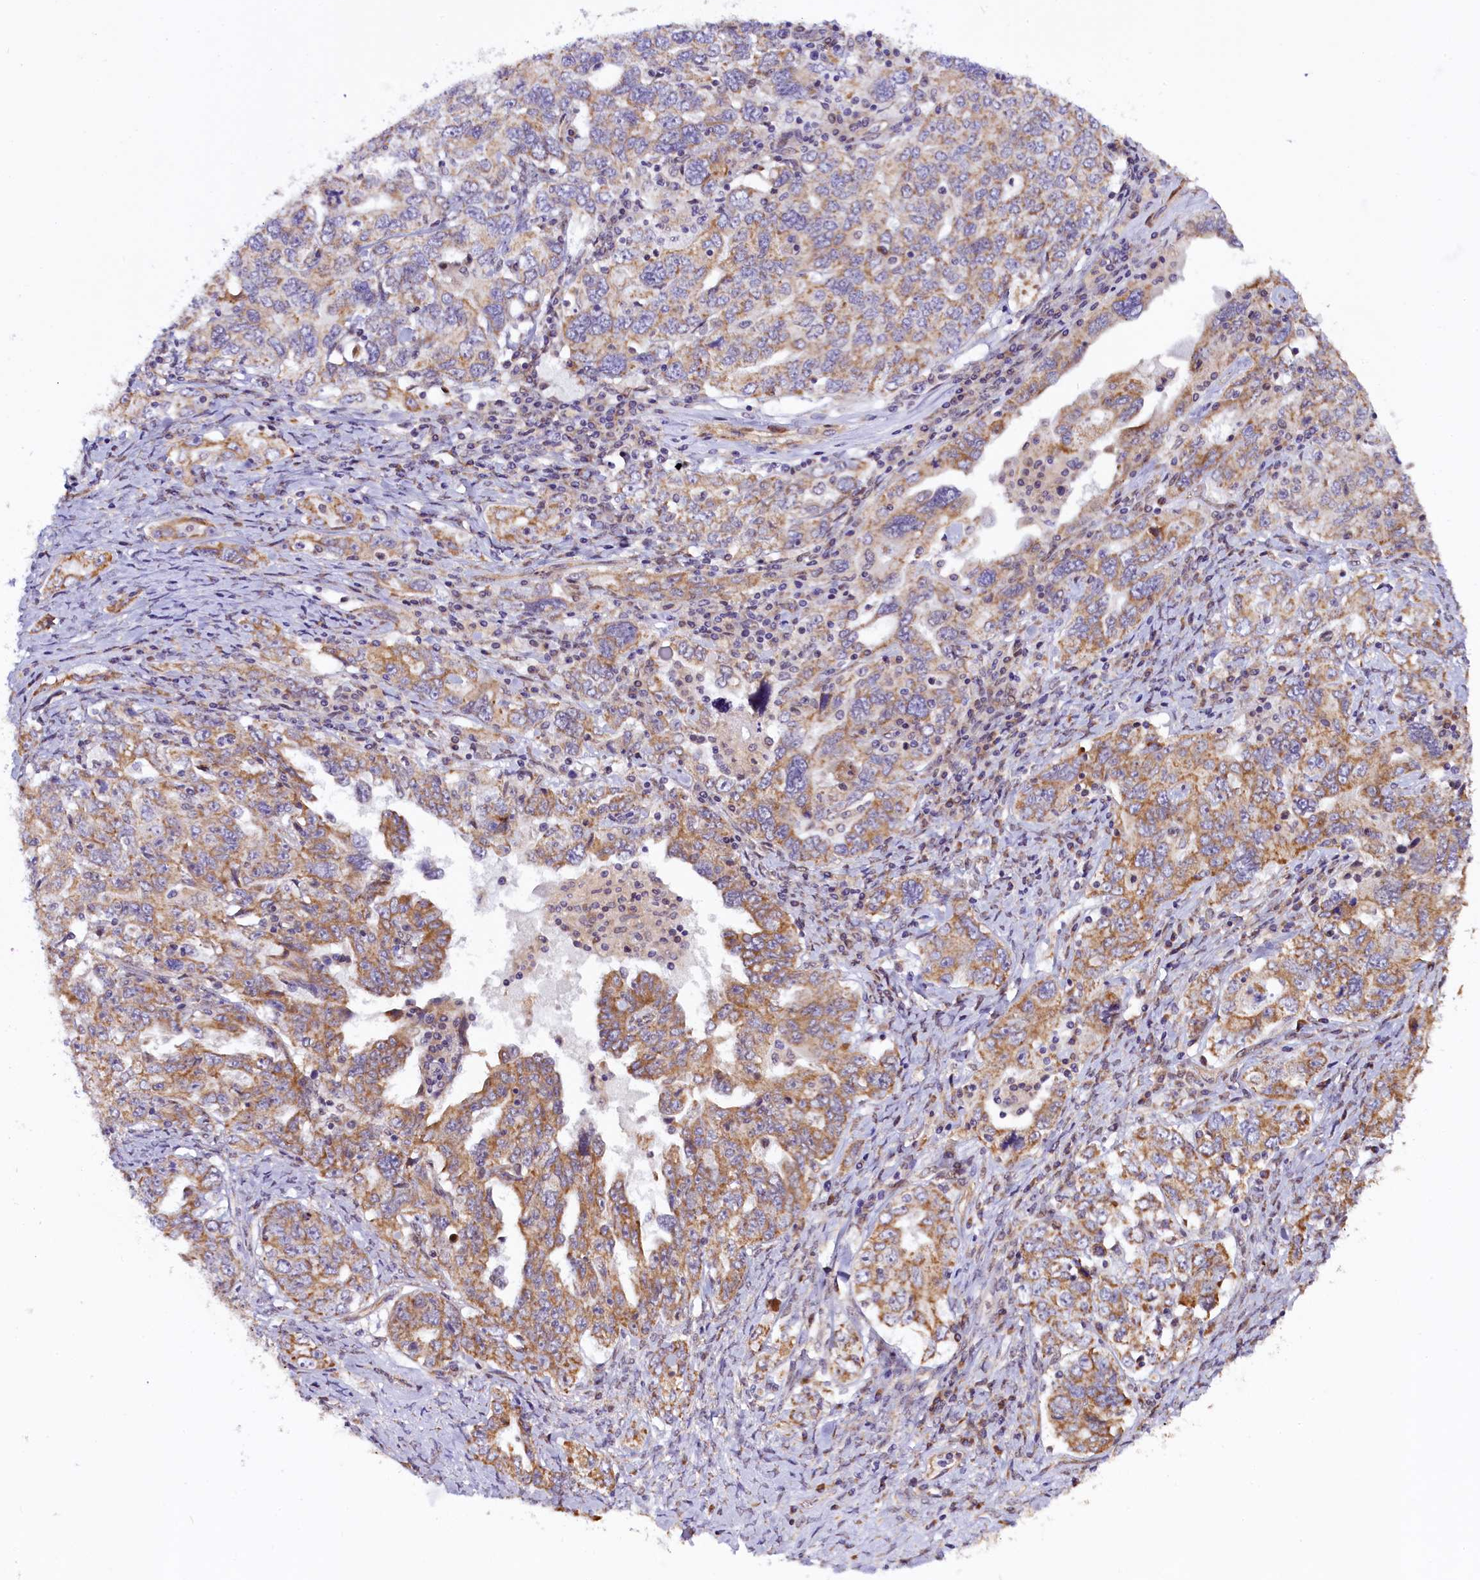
{"staining": {"intensity": "moderate", "quantity": ">75%", "location": "cytoplasmic/membranous"}, "tissue": "ovarian cancer", "cell_type": "Tumor cells", "image_type": "cancer", "snomed": [{"axis": "morphology", "description": "Carcinoma, endometroid"}, {"axis": "topography", "description": "Ovary"}], "caption": "A medium amount of moderate cytoplasmic/membranous staining is appreciated in about >75% of tumor cells in ovarian endometroid carcinoma tissue.", "gene": "UACA", "patient": {"sex": "female", "age": 62}}